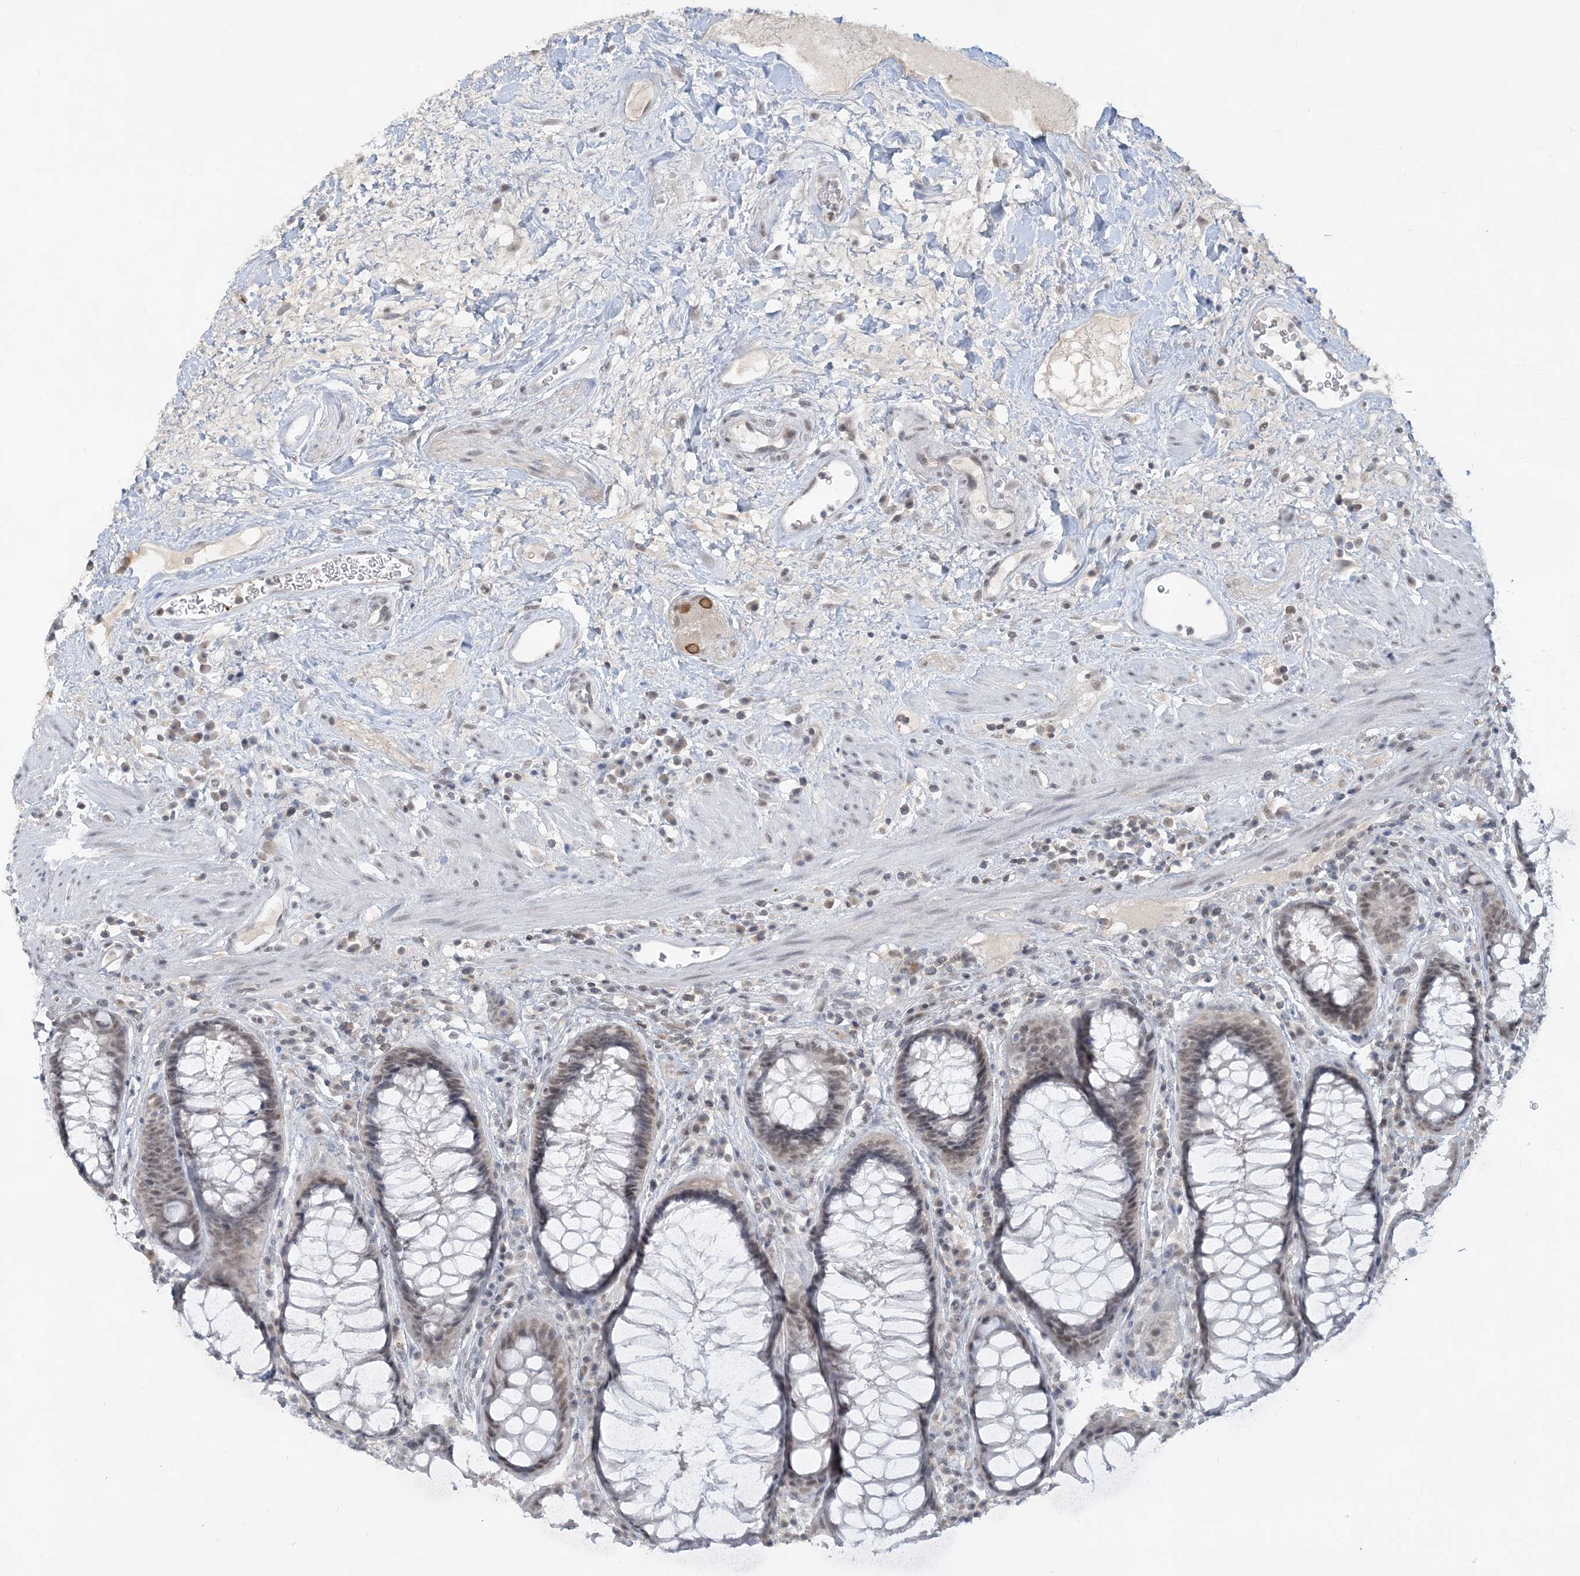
{"staining": {"intensity": "weak", "quantity": "25%-75%", "location": "nuclear"}, "tissue": "rectum", "cell_type": "Glandular cells", "image_type": "normal", "snomed": [{"axis": "morphology", "description": "Normal tissue, NOS"}, {"axis": "topography", "description": "Rectum"}], "caption": "The immunohistochemical stain labels weak nuclear expression in glandular cells of normal rectum. The staining was performed using DAB, with brown indicating positive protein expression. Nuclei are stained blue with hematoxylin.", "gene": "KMT2D", "patient": {"sex": "male", "age": 64}}